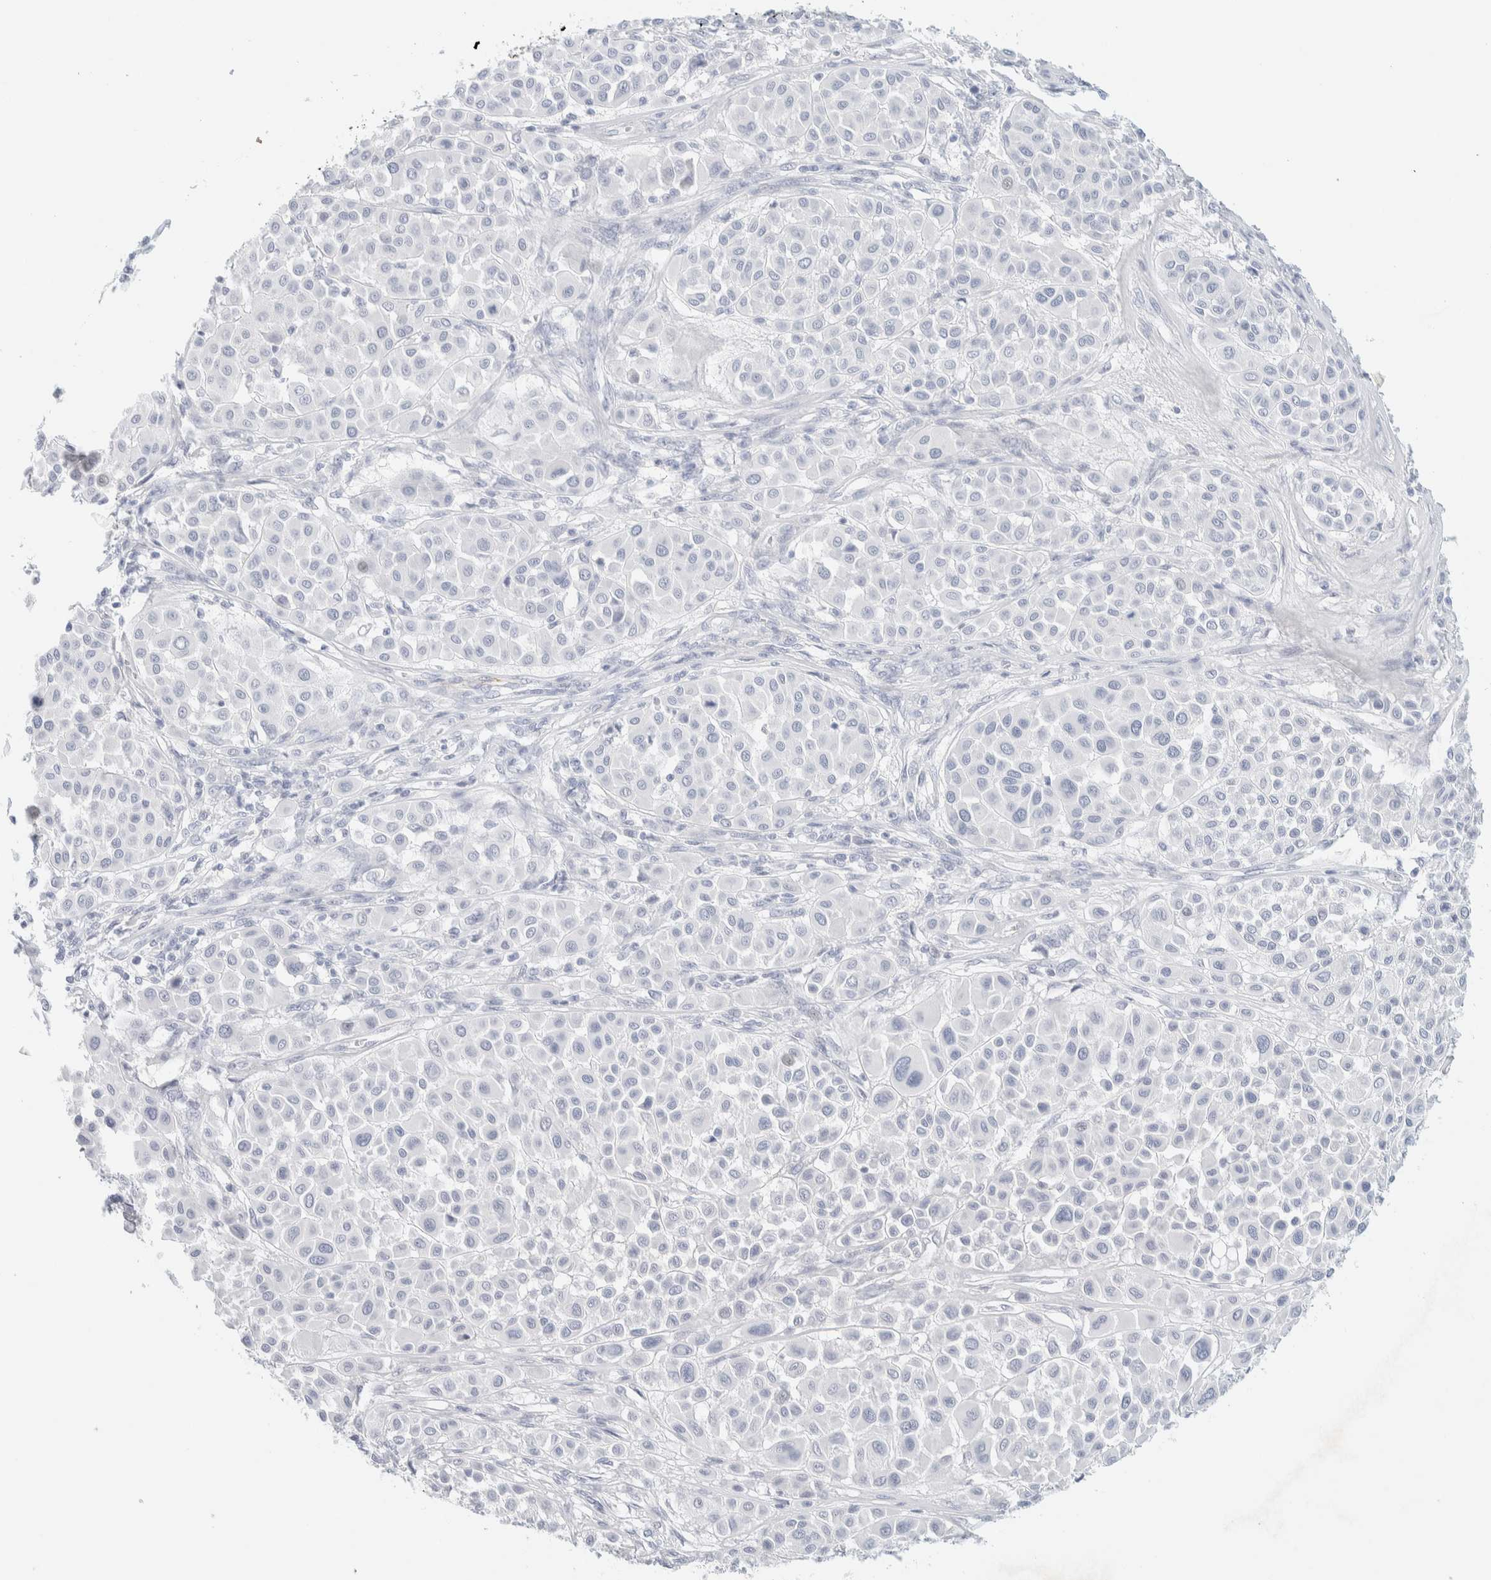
{"staining": {"intensity": "negative", "quantity": "none", "location": "none"}, "tissue": "melanoma", "cell_type": "Tumor cells", "image_type": "cancer", "snomed": [{"axis": "morphology", "description": "Malignant melanoma, Metastatic site"}, {"axis": "topography", "description": "Soft tissue"}], "caption": "This is an immunohistochemistry photomicrograph of human malignant melanoma (metastatic site). There is no expression in tumor cells.", "gene": "AFMID", "patient": {"sex": "male", "age": 41}}